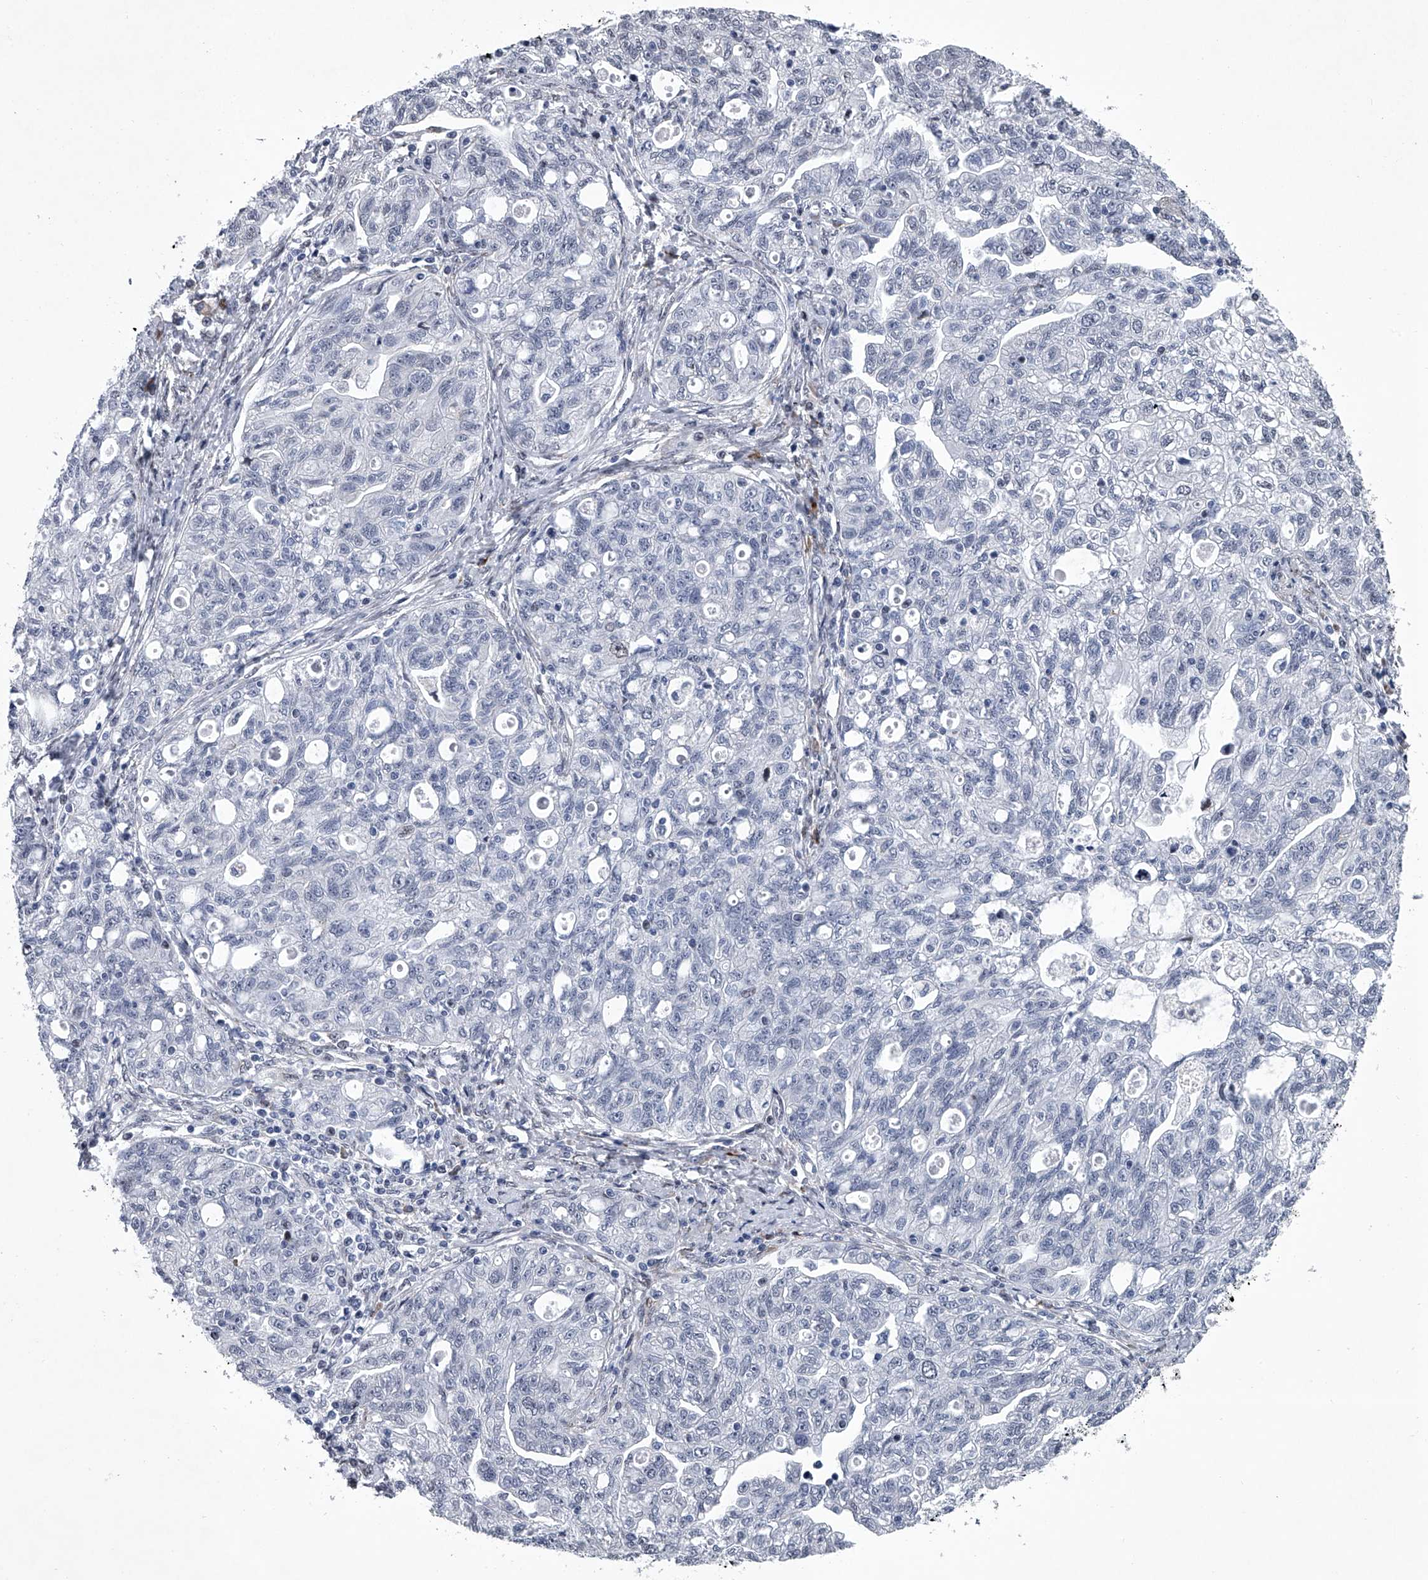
{"staining": {"intensity": "negative", "quantity": "none", "location": "none"}, "tissue": "ovarian cancer", "cell_type": "Tumor cells", "image_type": "cancer", "snomed": [{"axis": "morphology", "description": "Carcinoma, NOS"}, {"axis": "morphology", "description": "Cystadenocarcinoma, serous, NOS"}, {"axis": "topography", "description": "Ovary"}], "caption": "A high-resolution photomicrograph shows IHC staining of carcinoma (ovarian), which demonstrates no significant staining in tumor cells.", "gene": "PPP2R5D", "patient": {"sex": "female", "age": 69}}